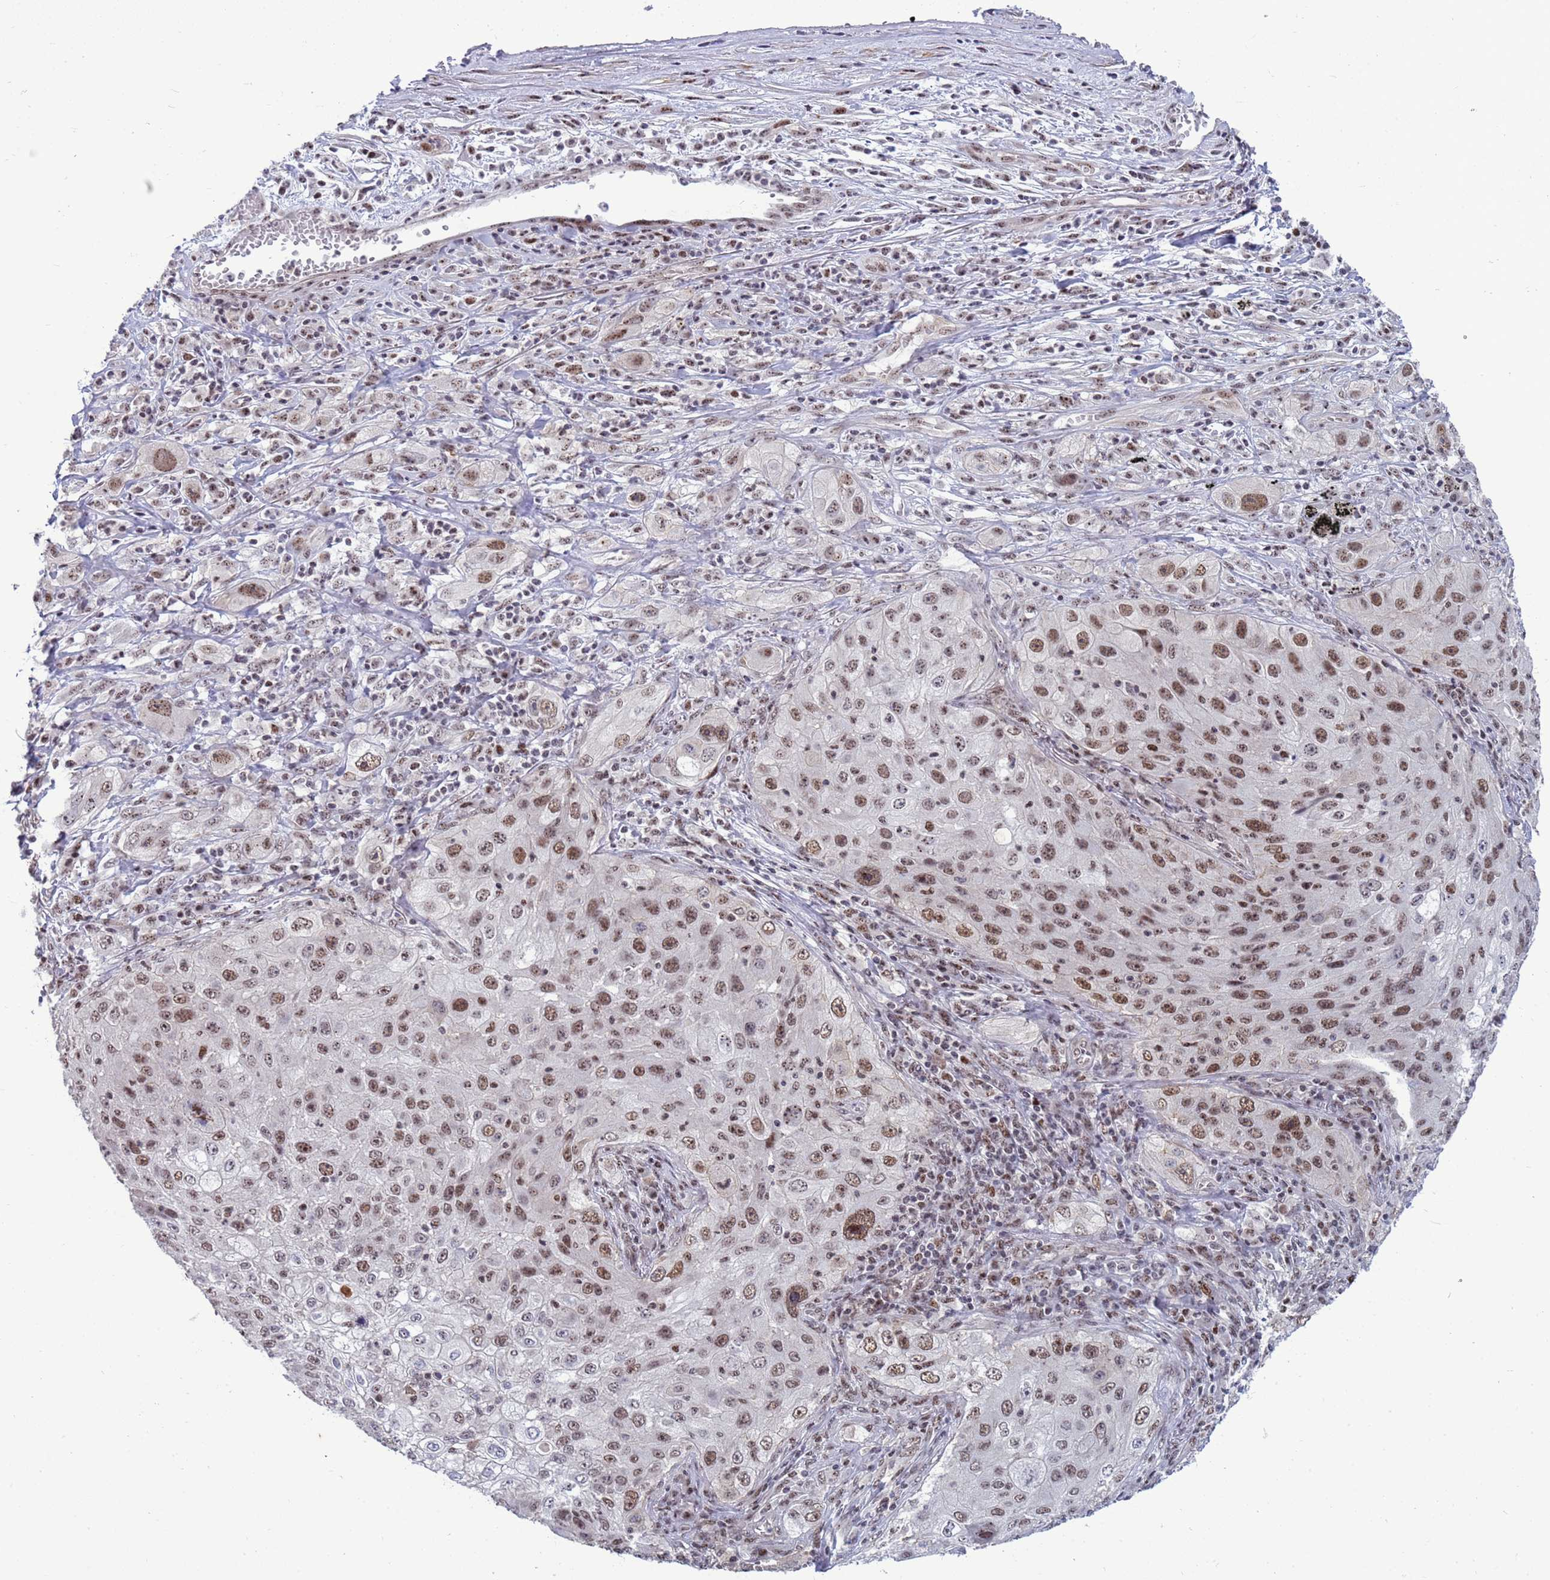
{"staining": {"intensity": "moderate", "quantity": ">75%", "location": "nuclear"}, "tissue": "lung cancer", "cell_type": "Tumor cells", "image_type": "cancer", "snomed": [{"axis": "morphology", "description": "Squamous cell carcinoma, NOS"}, {"axis": "topography", "description": "Lung"}], "caption": "DAB (3,3'-diaminobenzidine) immunohistochemical staining of squamous cell carcinoma (lung) shows moderate nuclear protein expression in approximately >75% of tumor cells.", "gene": "NSL1", "patient": {"sex": "female", "age": 69}}